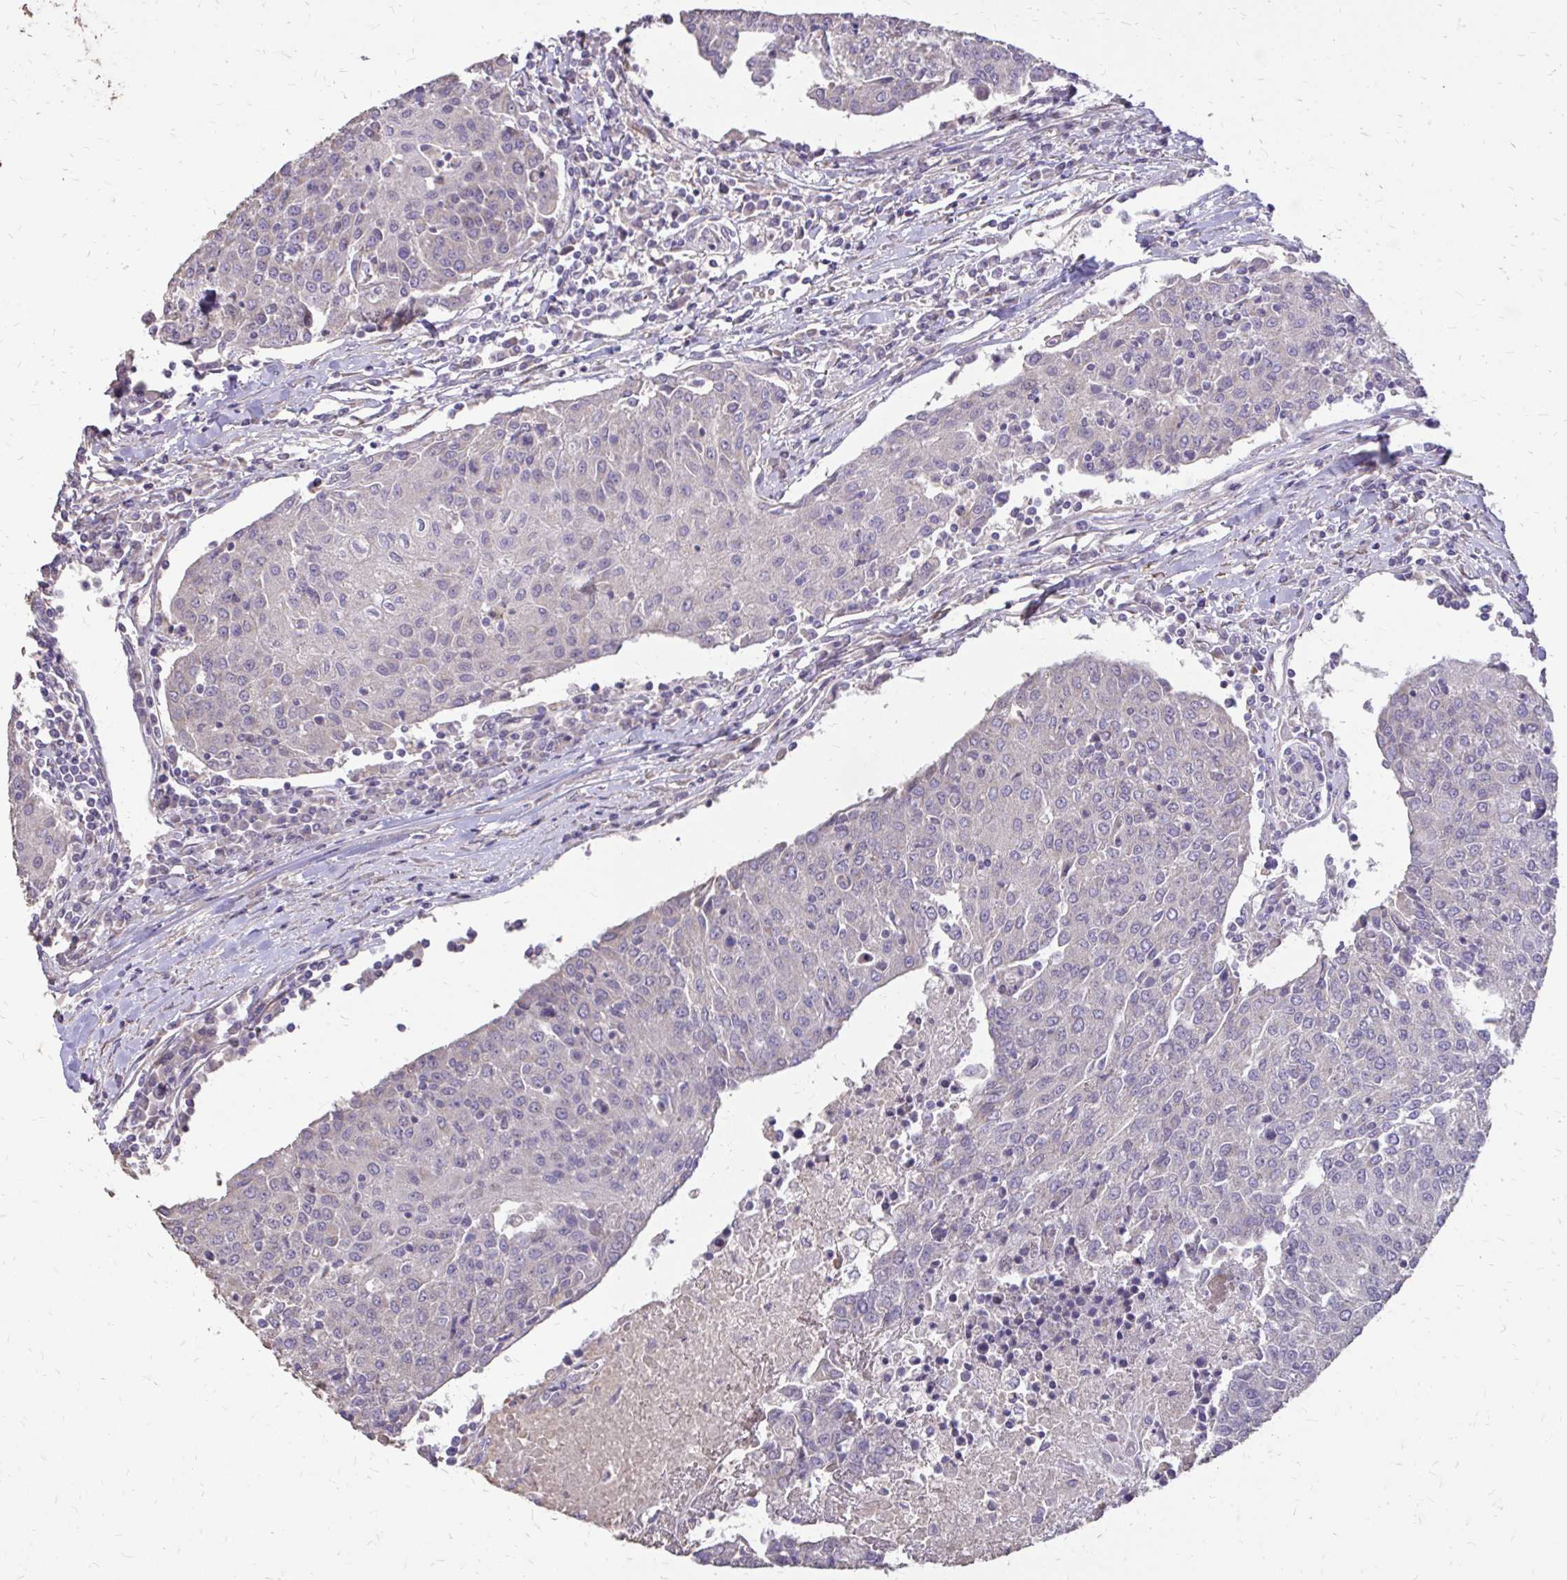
{"staining": {"intensity": "negative", "quantity": "none", "location": "none"}, "tissue": "urothelial cancer", "cell_type": "Tumor cells", "image_type": "cancer", "snomed": [{"axis": "morphology", "description": "Urothelial carcinoma, High grade"}, {"axis": "topography", "description": "Urinary bladder"}], "caption": "Tumor cells show no significant expression in urothelial cancer.", "gene": "MYORG", "patient": {"sex": "female", "age": 85}}